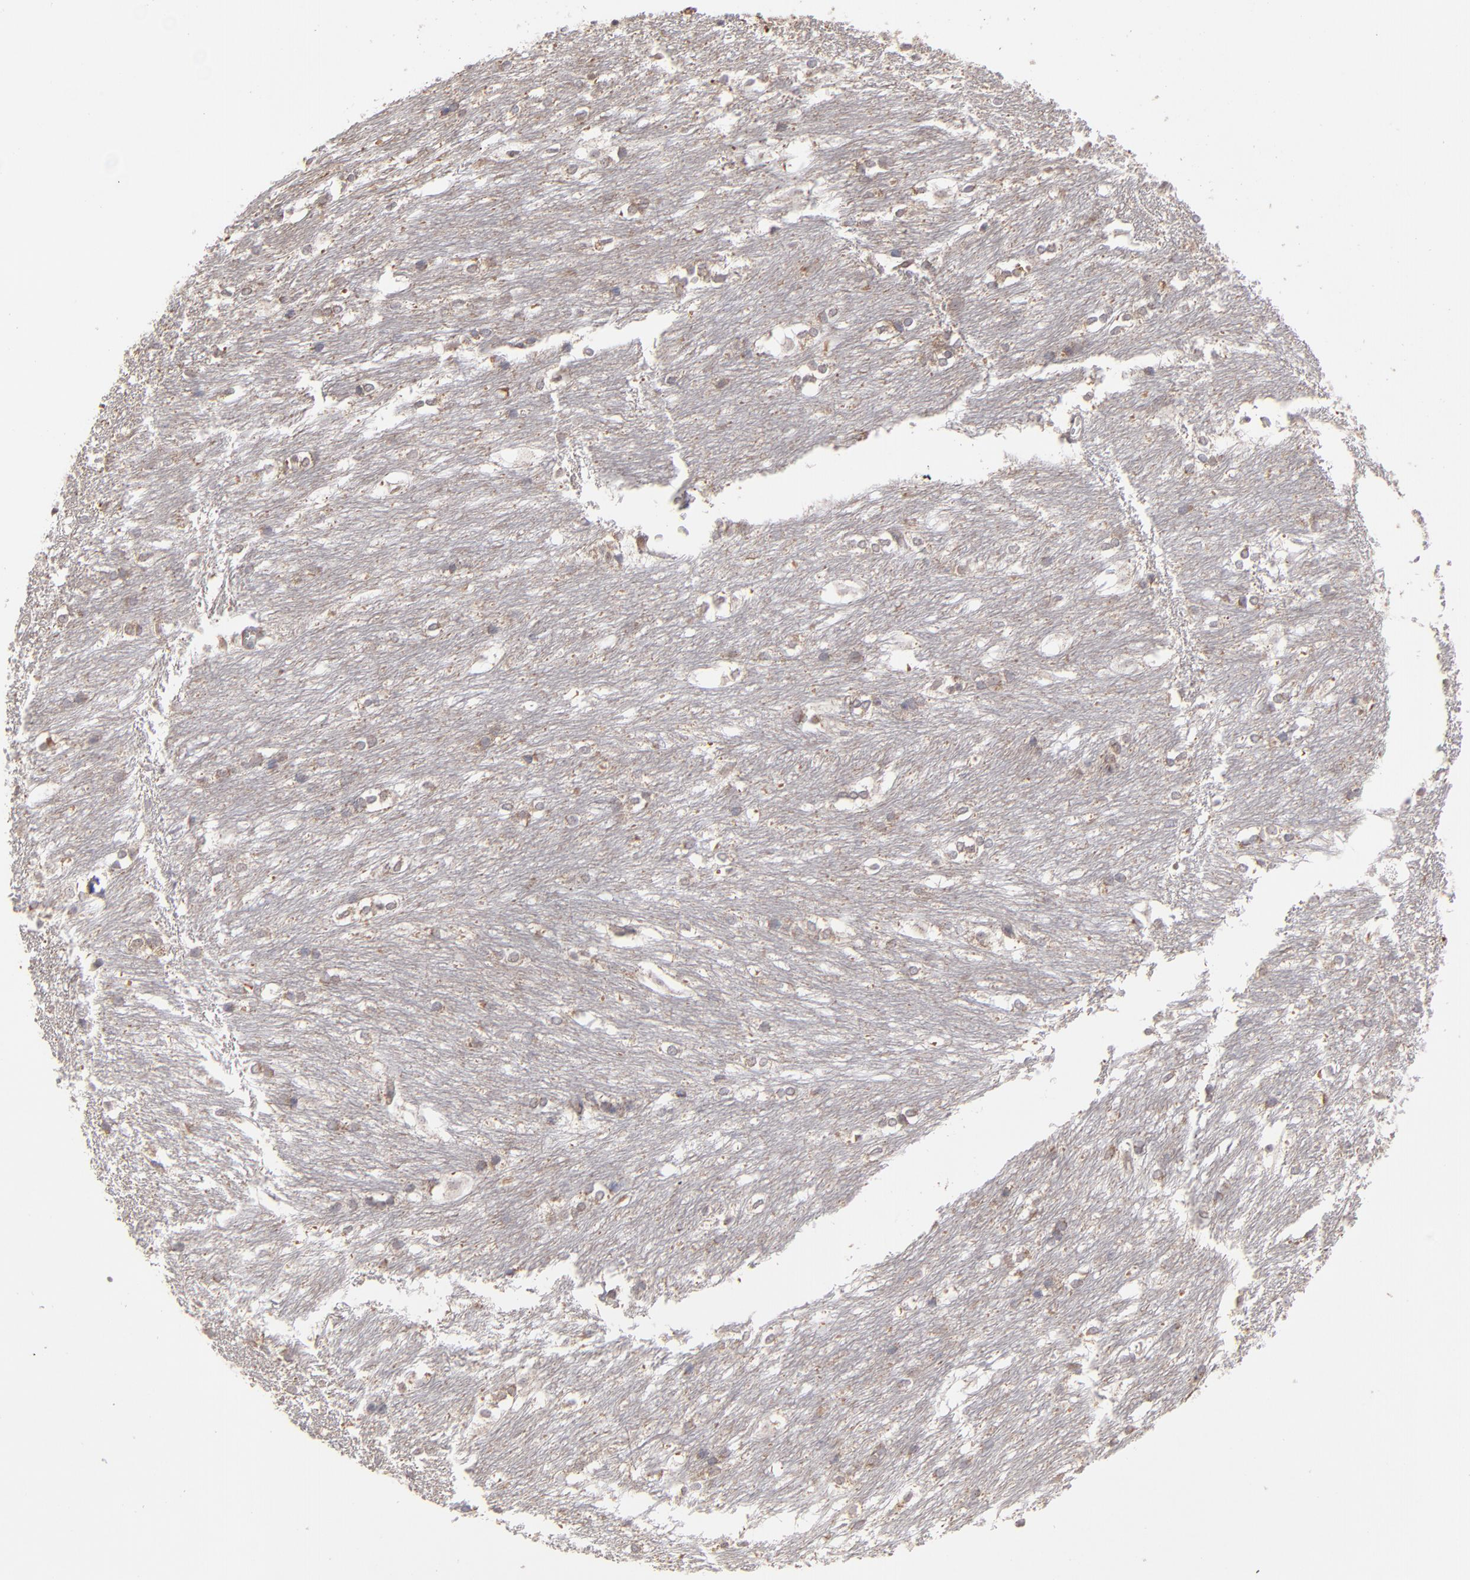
{"staining": {"intensity": "weak", "quantity": ">75%", "location": "cytoplasmic/membranous"}, "tissue": "caudate", "cell_type": "Glial cells", "image_type": "normal", "snomed": [{"axis": "morphology", "description": "Normal tissue, NOS"}, {"axis": "topography", "description": "Lateral ventricle wall"}], "caption": "Protein staining reveals weak cytoplasmic/membranous positivity in about >75% of glial cells in unremarkable caudate.", "gene": "GLCCI1", "patient": {"sex": "female", "age": 19}}